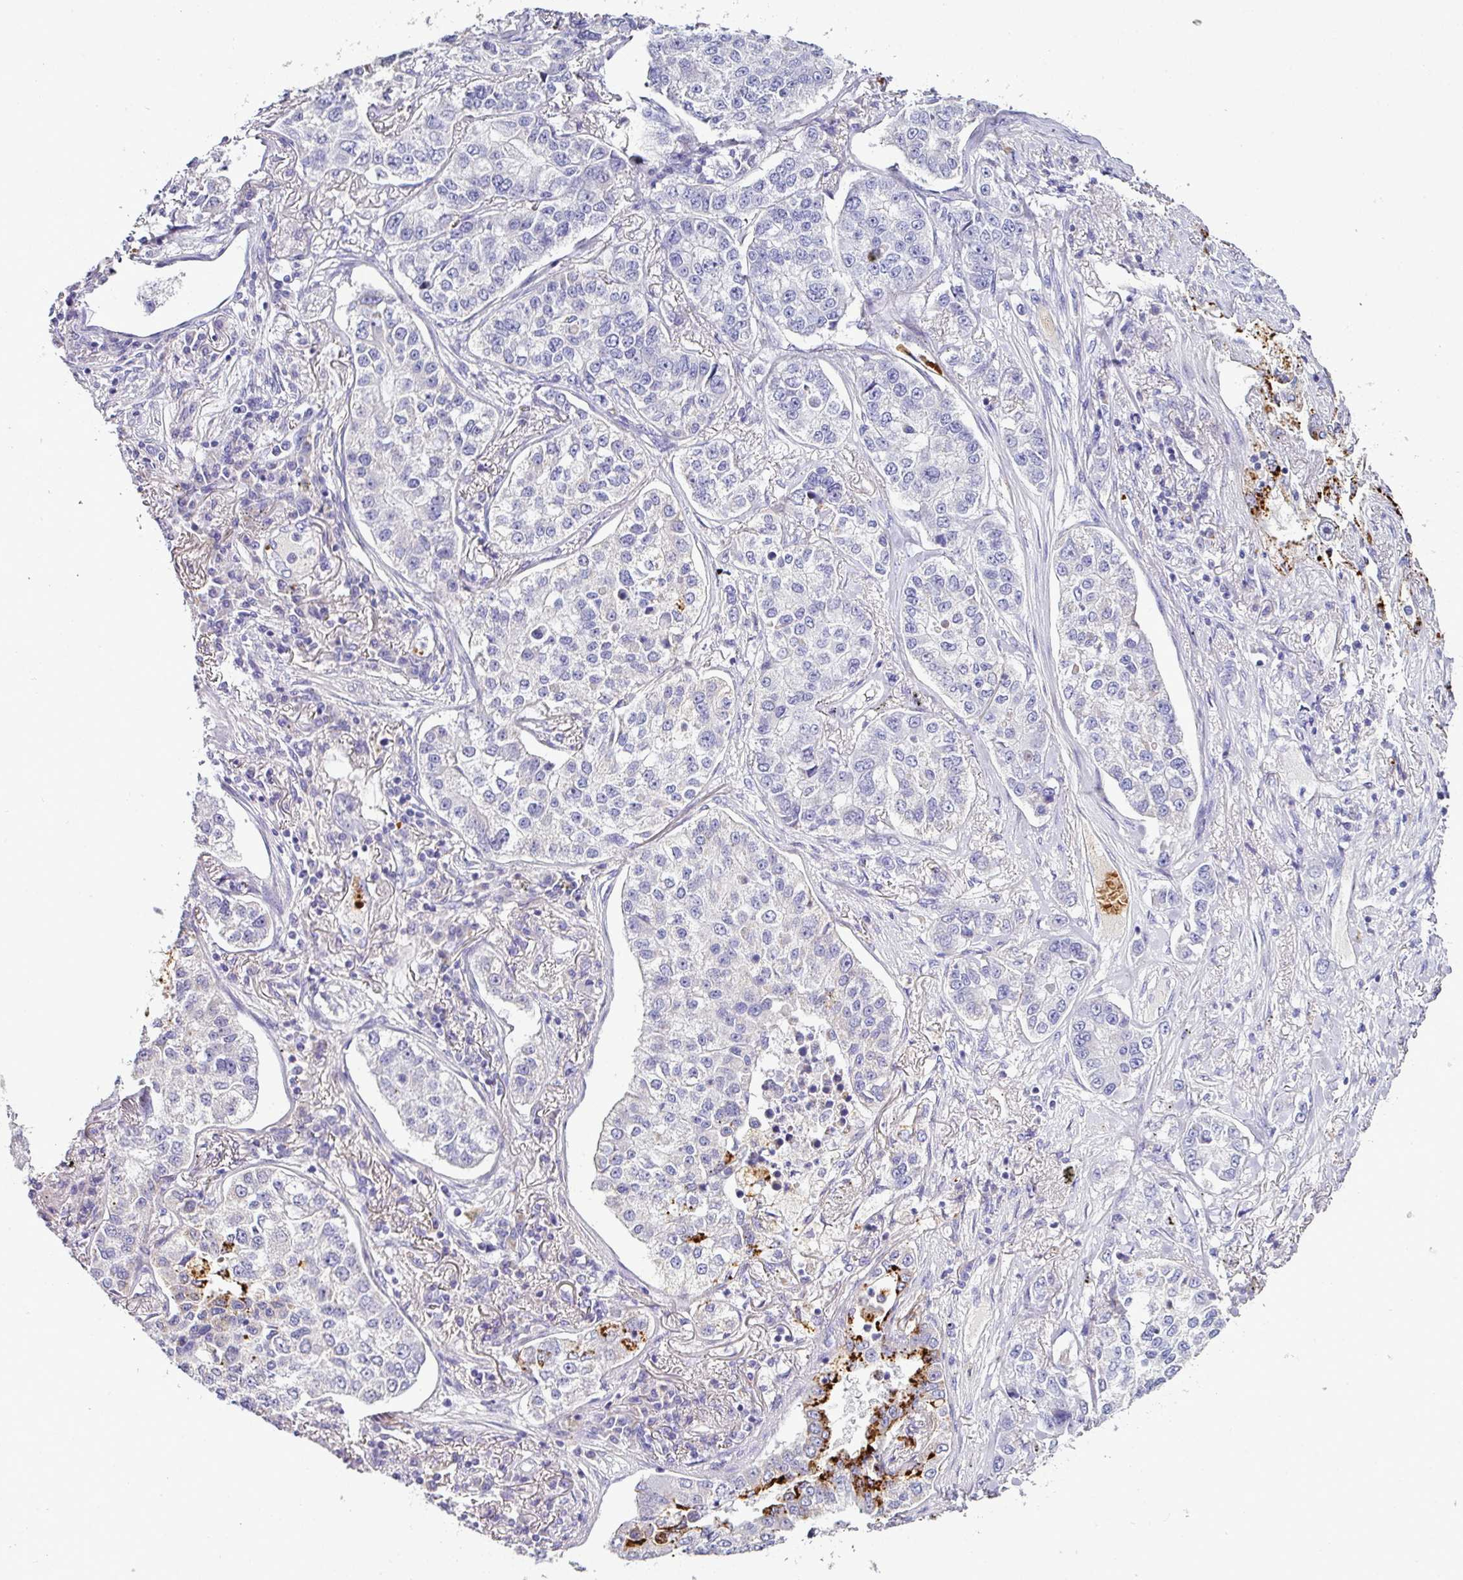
{"staining": {"intensity": "strong", "quantity": "<25%", "location": "cytoplasmic/membranous"}, "tissue": "lung cancer", "cell_type": "Tumor cells", "image_type": "cancer", "snomed": [{"axis": "morphology", "description": "Adenocarcinoma, NOS"}, {"axis": "topography", "description": "Lung"}], "caption": "A histopathology image of human lung cancer stained for a protein reveals strong cytoplasmic/membranous brown staining in tumor cells.", "gene": "NAPSA", "patient": {"sex": "male", "age": 49}}